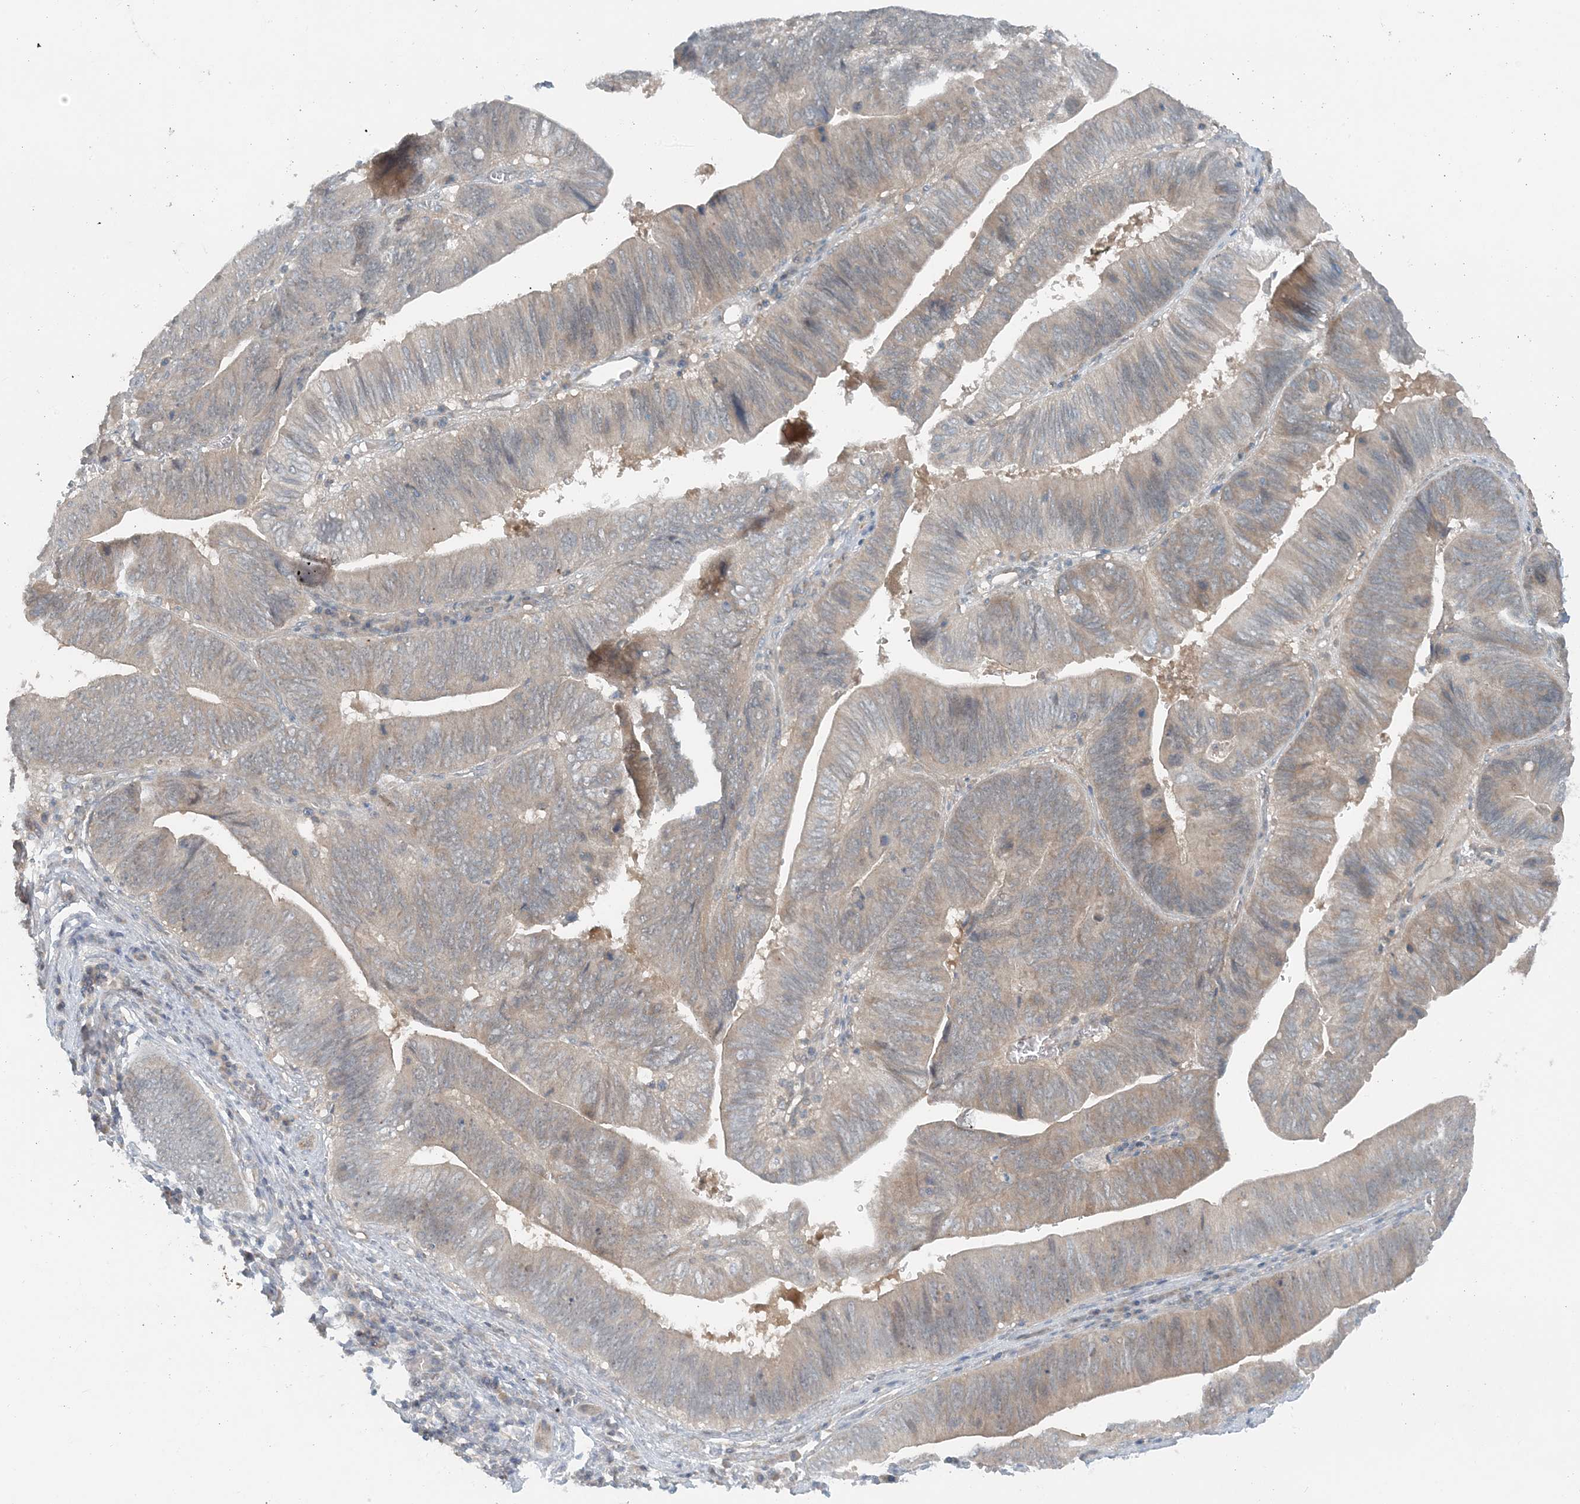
{"staining": {"intensity": "weak", "quantity": ">75%", "location": "cytoplasmic/membranous"}, "tissue": "pancreatic cancer", "cell_type": "Tumor cells", "image_type": "cancer", "snomed": [{"axis": "morphology", "description": "Adenocarcinoma, NOS"}, {"axis": "topography", "description": "Pancreas"}], "caption": "A brown stain shows weak cytoplasmic/membranous expression of a protein in pancreatic adenocarcinoma tumor cells. The protein is stained brown, and the nuclei are stained in blue (DAB (3,3'-diaminobenzidine) IHC with brightfield microscopy, high magnification).", "gene": "MITD1", "patient": {"sex": "male", "age": 63}}